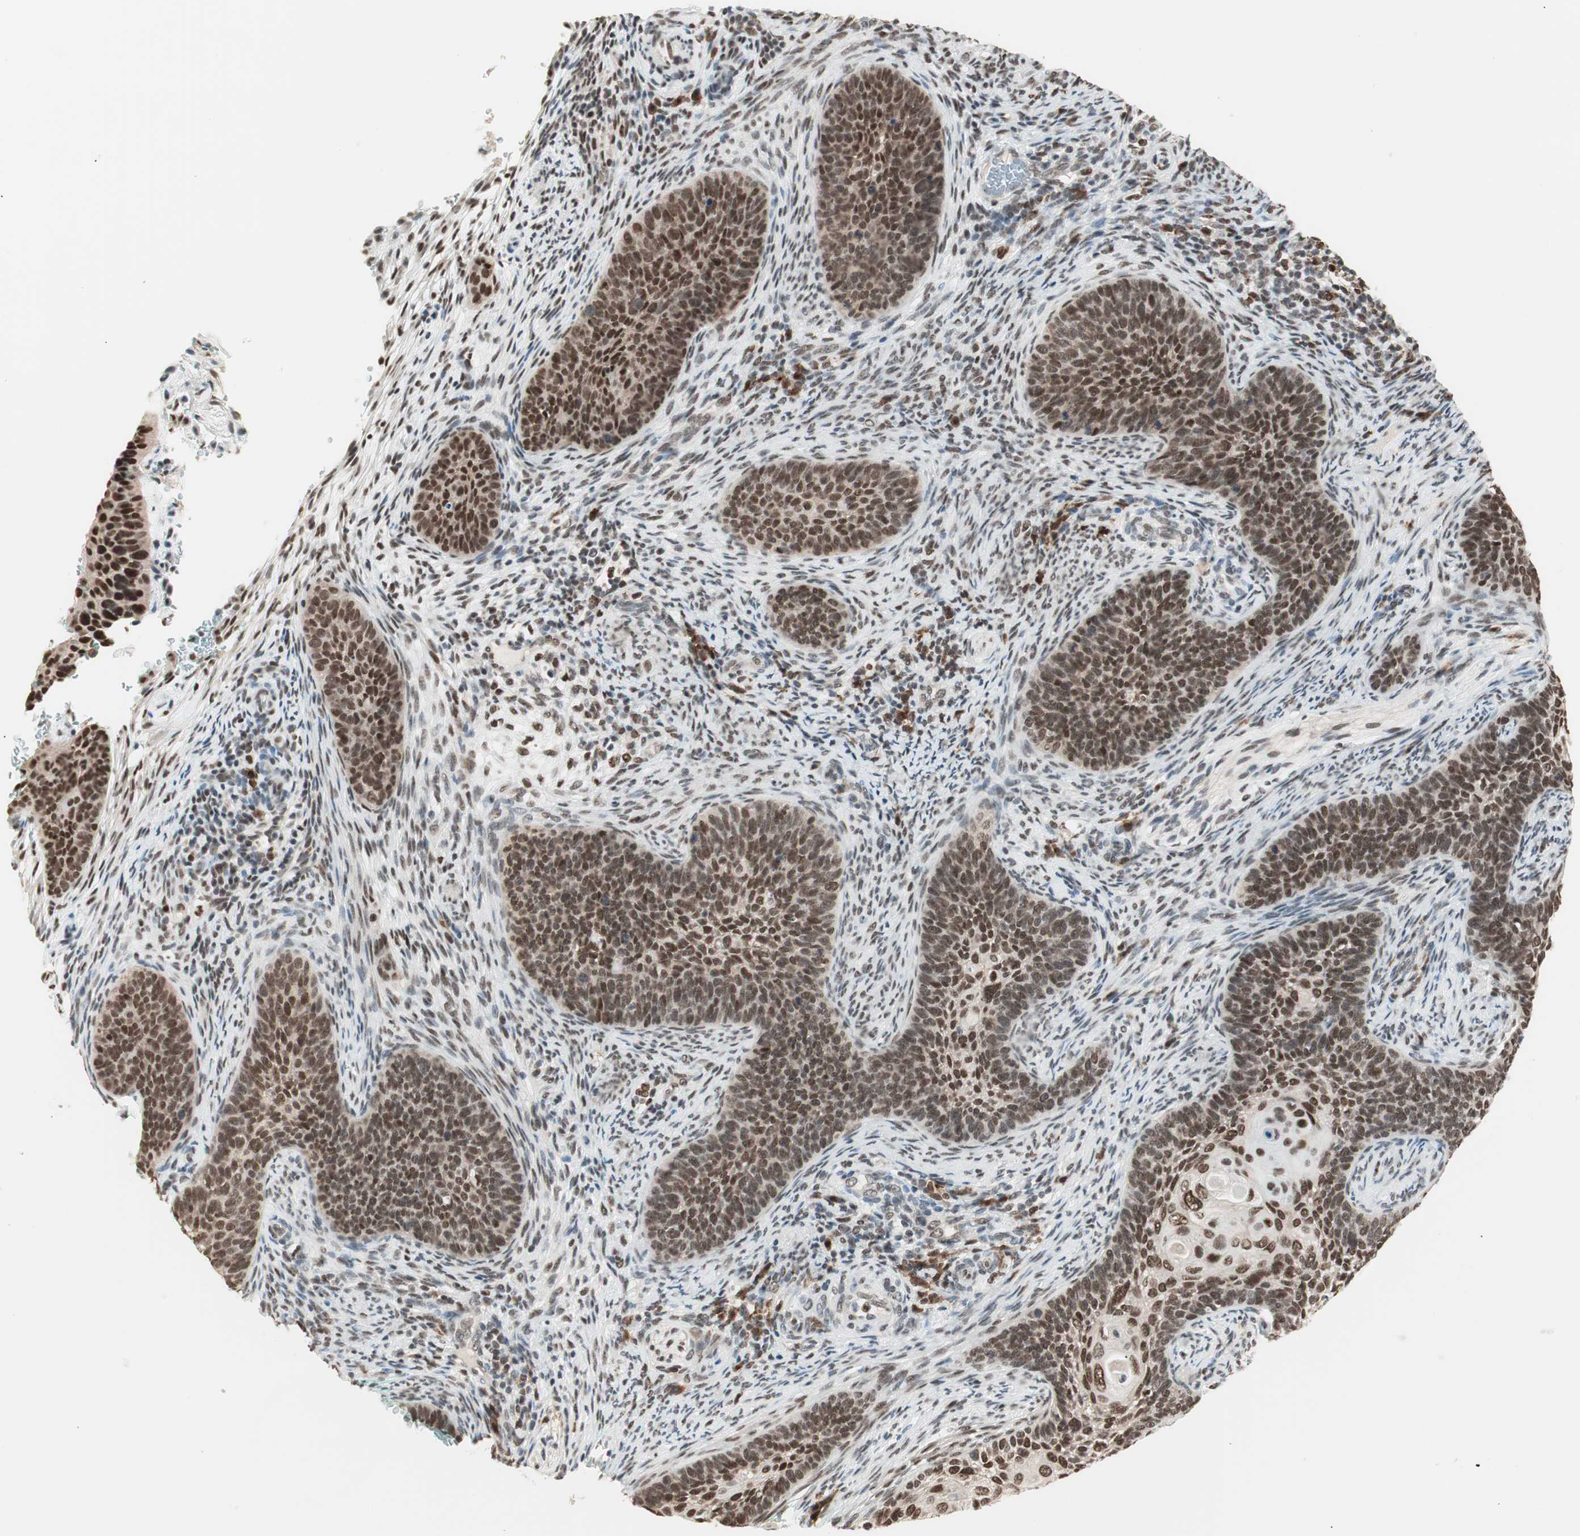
{"staining": {"intensity": "strong", "quantity": ">75%", "location": "nuclear"}, "tissue": "cervical cancer", "cell_type": "Tumor cells", "image_type": "cancer", "snomed": [{"axis": "morphology", "description": "Squamous cell carcinoma, NOS"}, {"axis": "topography", "description": "Cervix"}], "caption": "Immunohistochemical staining of cervical cancer exhibits high levels of strong nuclear expression in about >75% of tumor cells.", "gene": "SMARCE1", "patient": {"sex": "female", "age": 33}}